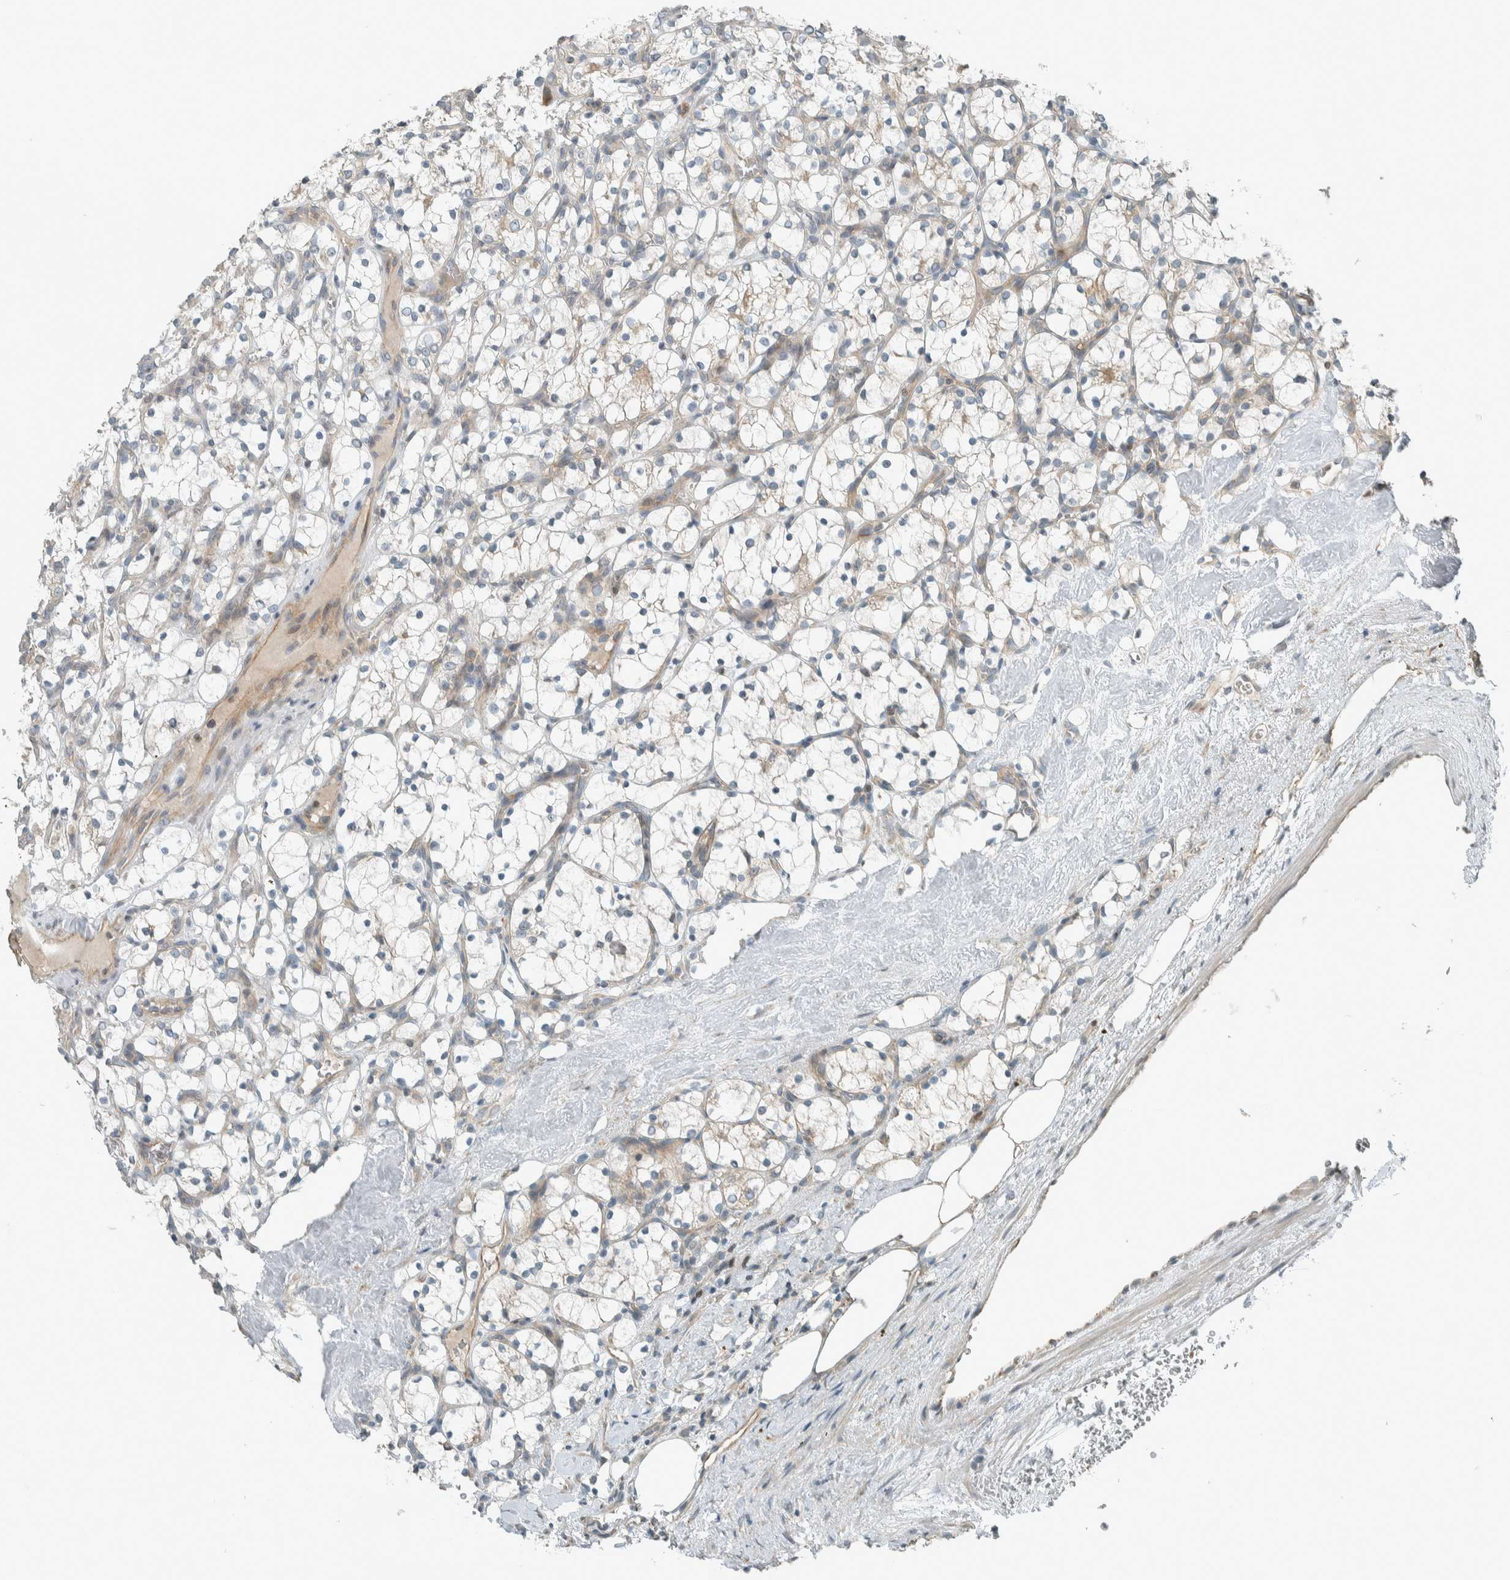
{"staining": {"intensity": "negative", "quantity": "none", "location": "none"}, "tissue": "renal cancer", "cell_type": "Tumor cells", "image_type": "cancer", "snomed": [{"axis": "morphology", "description": "Adenocarcinoma, NOS"}, {"axis": "topography", "description": "Kidney"}], "caption": "High magnification brightfield microscopy of renal adenocarcinoma stained with DAB (brown) and counterstained with hematoxylin (blue): tumor cells show no significant staining. (DAB (3,3'-diaminobenzidine) IHC, high magnification).", "gene": "SEL1L", "patient": {"sex": "female", "age": 69}}